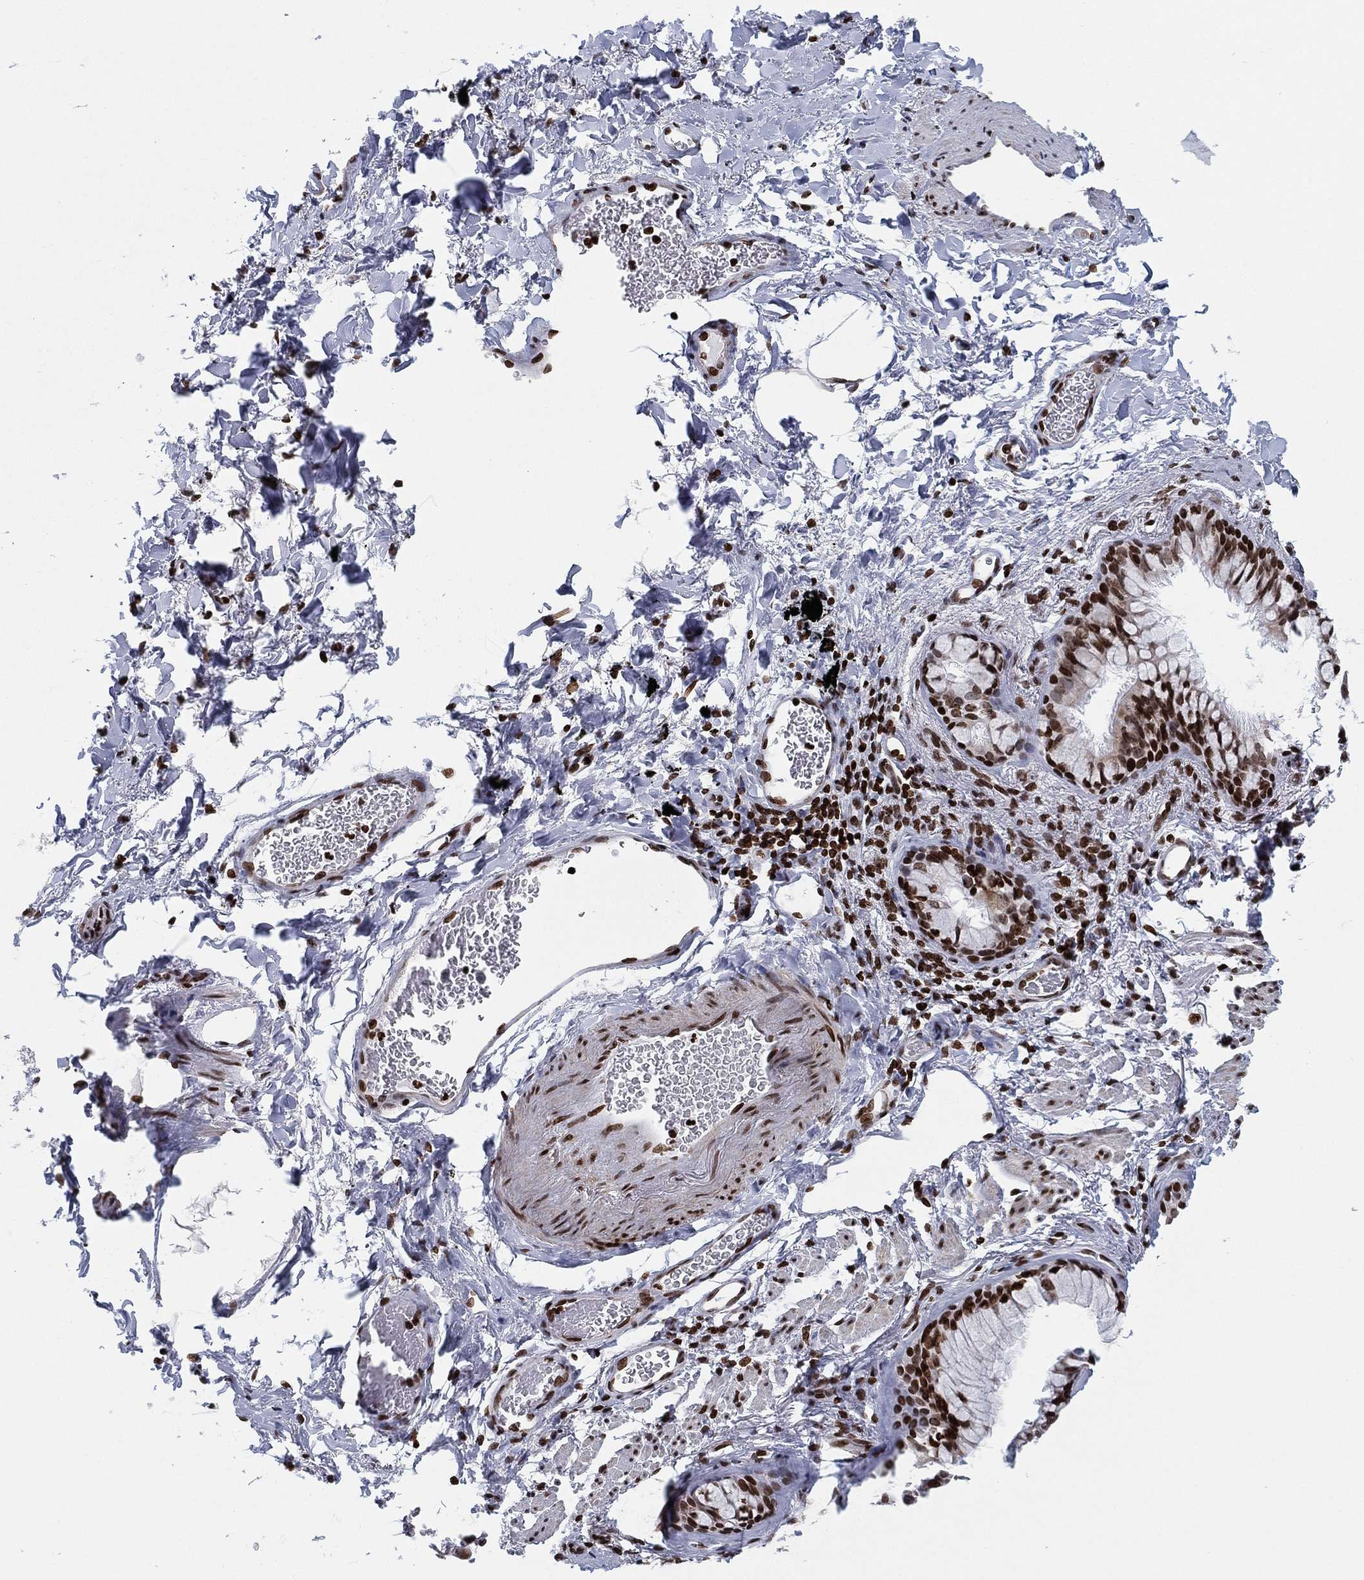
{"staining": {"intensity": "negative", "quantity": "none", "location": "none"}, "tissue": "soft tissue", "cell_type": "Fibroblasts", "image_type": "normal", "snomed": [{"axis": "morphology", "description": "Normal tissue, NOS"}, {"axis": "morphology", "description": "Adenocarcinoma, NOS"}, {"axis": "topography", "description": "Cartilage tissue"}, {"axis": "topography", "description": "Lung"}], "caption": "Immunohistochemistry (IHC) of benign soft tissue demonstrates no staining in fibroblasts.", "gene": "MFSD14A", "patient": {"sex": "male", "age": 59}}